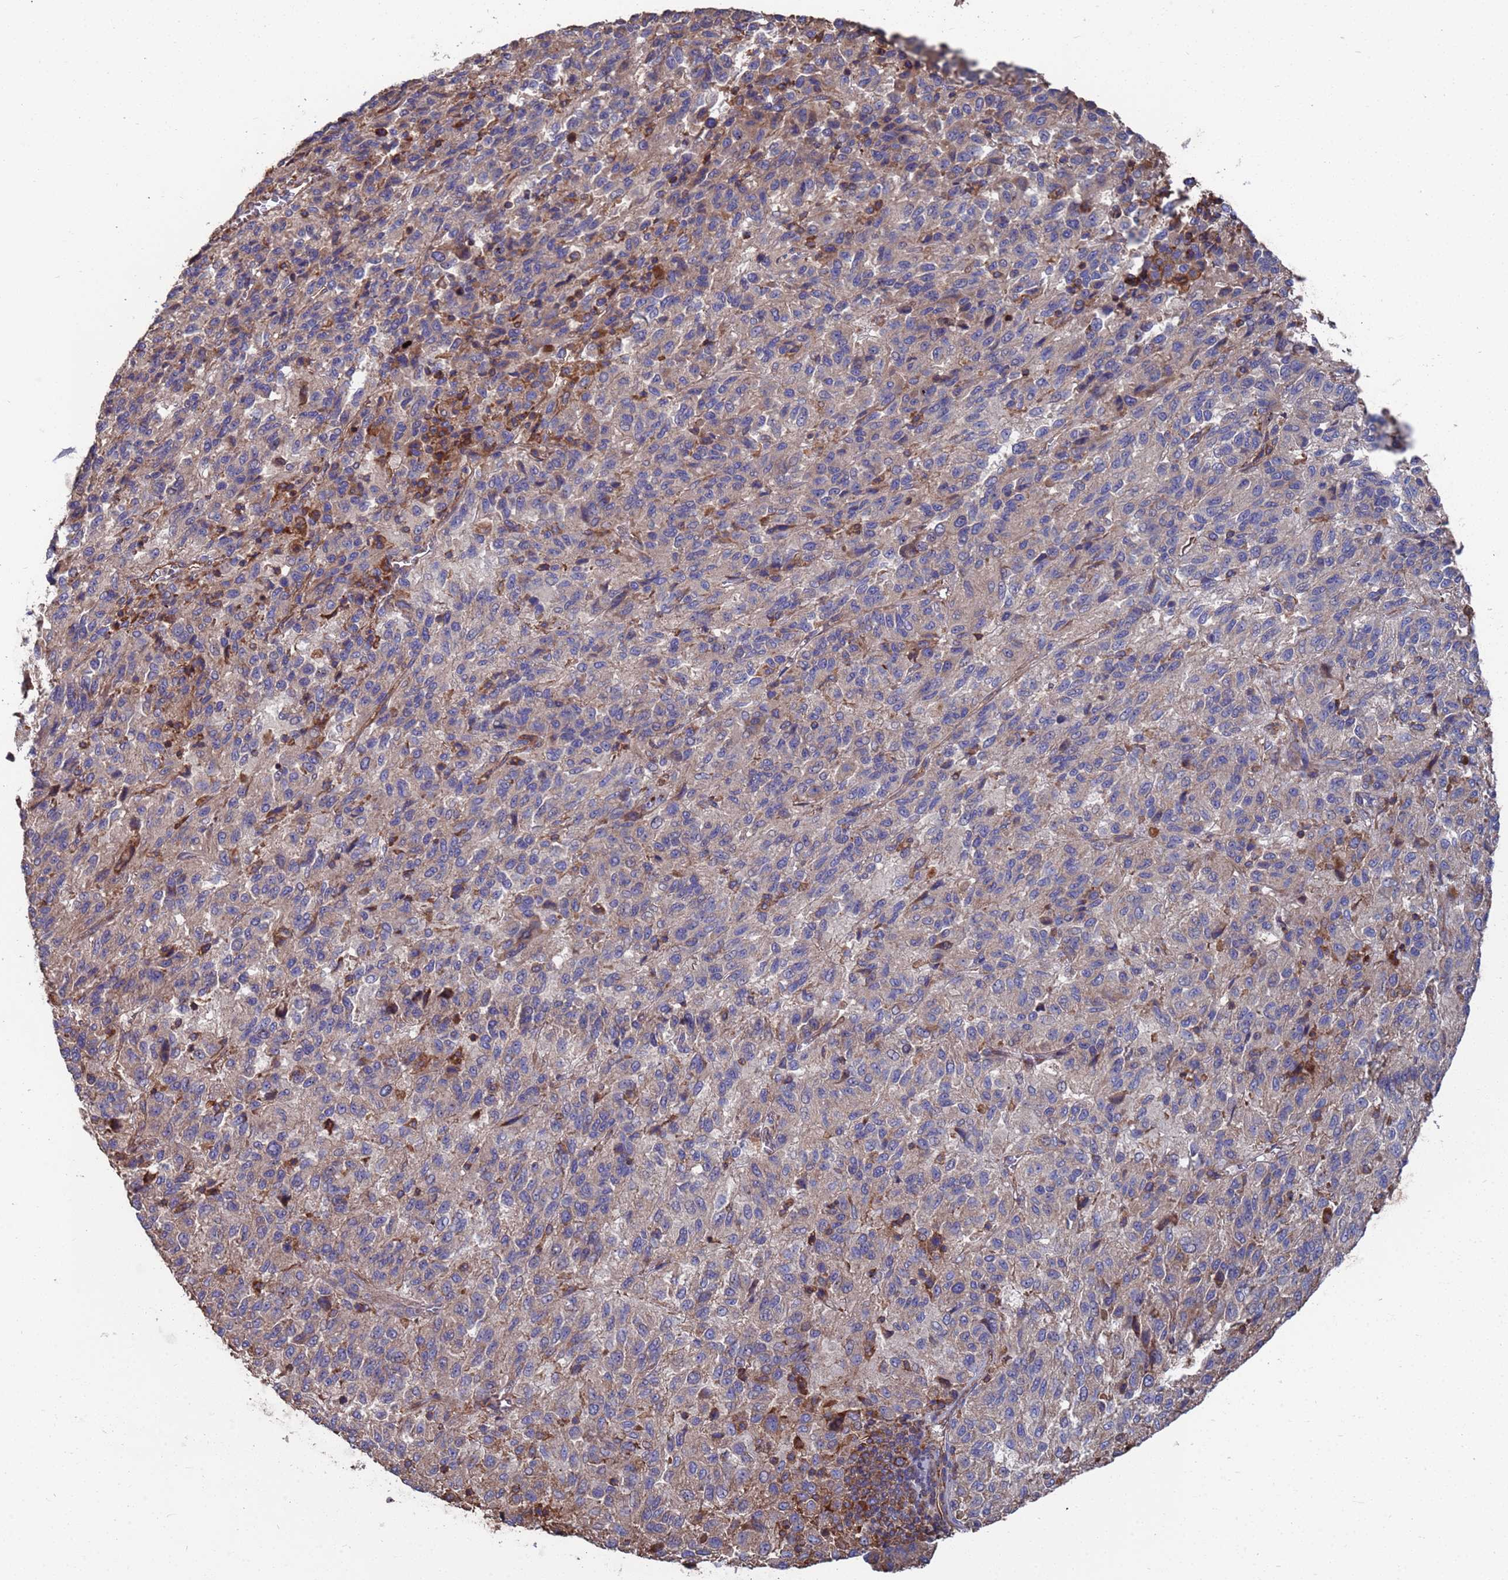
{"staining": {"intensity": "negative", "quantity": "none", "location": "none"}, "tissue": "melanoma", "cell_type": "Tumor cells", "image_type": "cancer", "snomed": [{"axis": "morphology", "description": "Malignant melanoma, Metastatic site"}, {"axis": "topography", "description": "Lung"}], "caption": "DAB immunohistochemical staining of malignant melanoma (metastatic site) exhibits no significant positivity in tumor cells.", "gene": "PYCR1", "patient": {"sex": "male", "age": 64}}